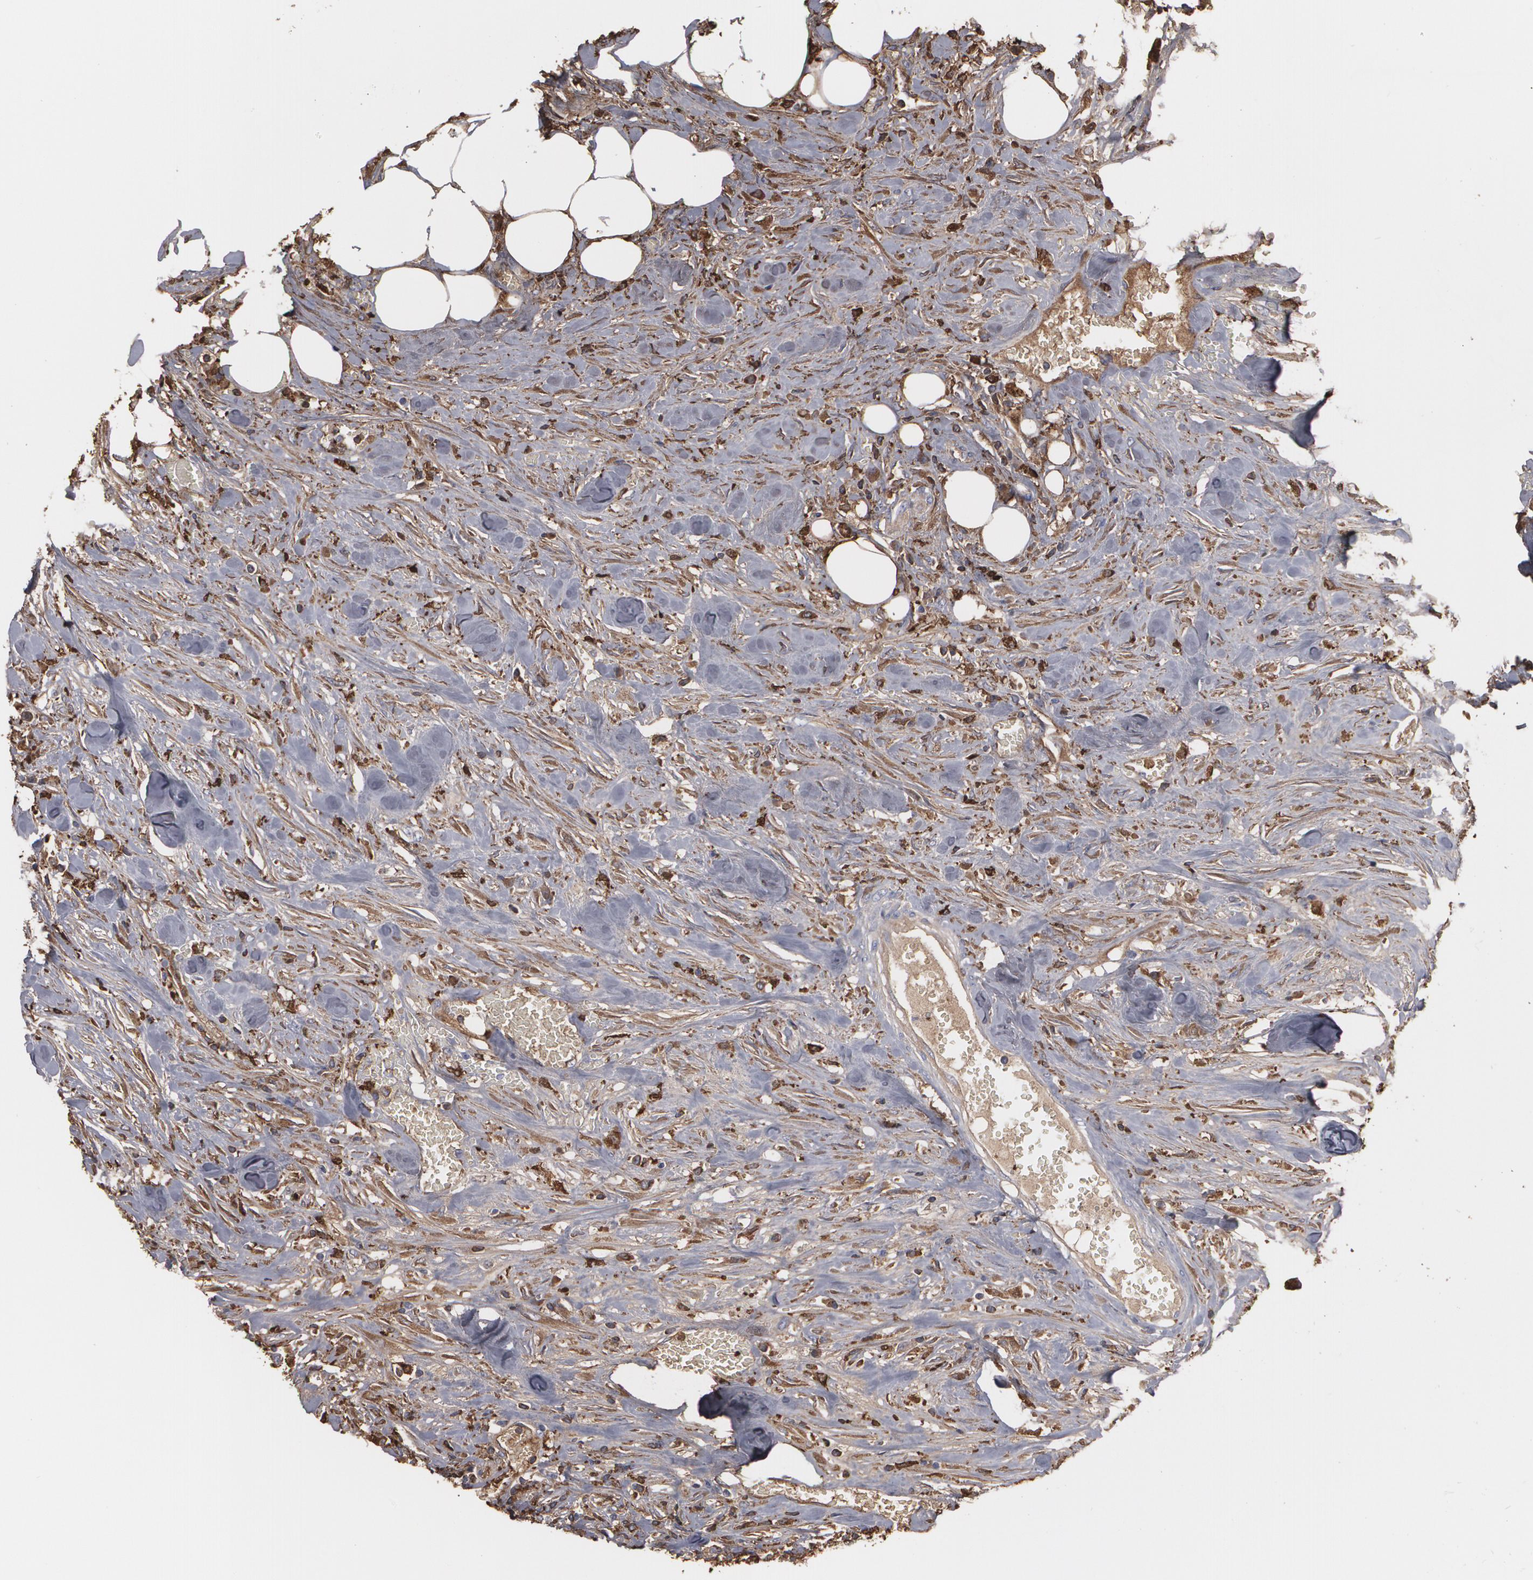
{"staining": {"intensity": "moderate", "quantity": "25%-75%", "location": "cytoplasmic/membranous"}, "tissue": "urothelial cancer", "cell_type": "Tumor cells", "image_type": "cancer", "snomed": [{"axis": "morphology", "description": "Urothelial carcinoma, High grade"}, {"axis": "topography", "description": "Urinary bladder"}], "caption": "A brown stain shows moderate cytoplasmic/membranous staining of a protein in urothelial cancer tumor cells.", "gene": "ODC1", "patient": {"sex": "male", "age": 74}}